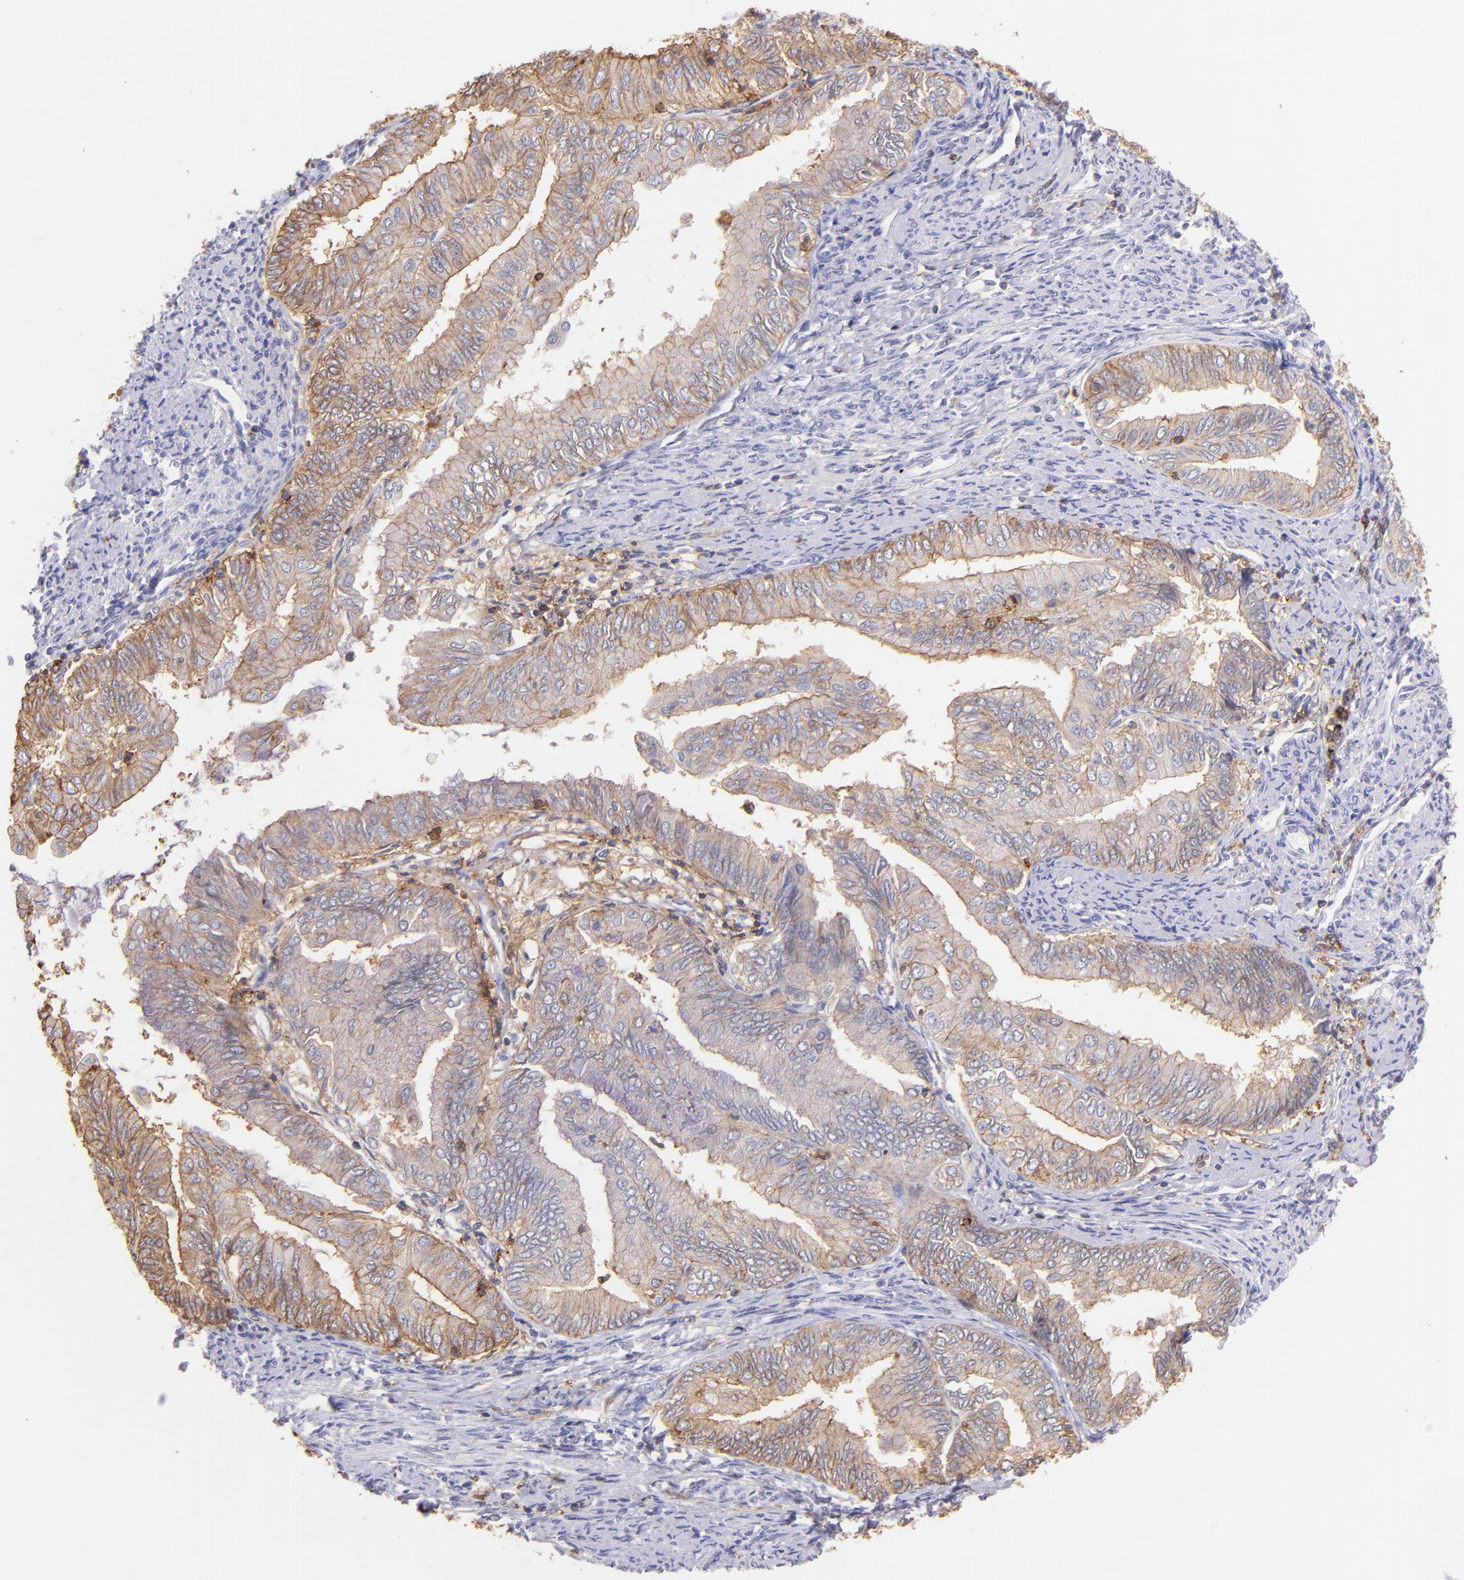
{"staining": {"intensity": "weak", "quantity": ">75%", "location": "cytoplasmic/membranous"}, "tissue": "endometrial cancer", "cell_type": "Tumor cells", "image_type": "cancer", "snomed": [{"axis": "morphology", "description": "Adenocarcinoma, NOS"}, {"axis": "topography", "description": "Endometrium"}], "caption": "Immunohistochemistry (DAB) staining of human endometrial cancer (adenocarcinoma) demonstrates weak cytoplasmic/membranous protein expression in approximately >75% of tumor cells.", "gene": "SPN", "patient": {"sex": "female", "age": 66}}